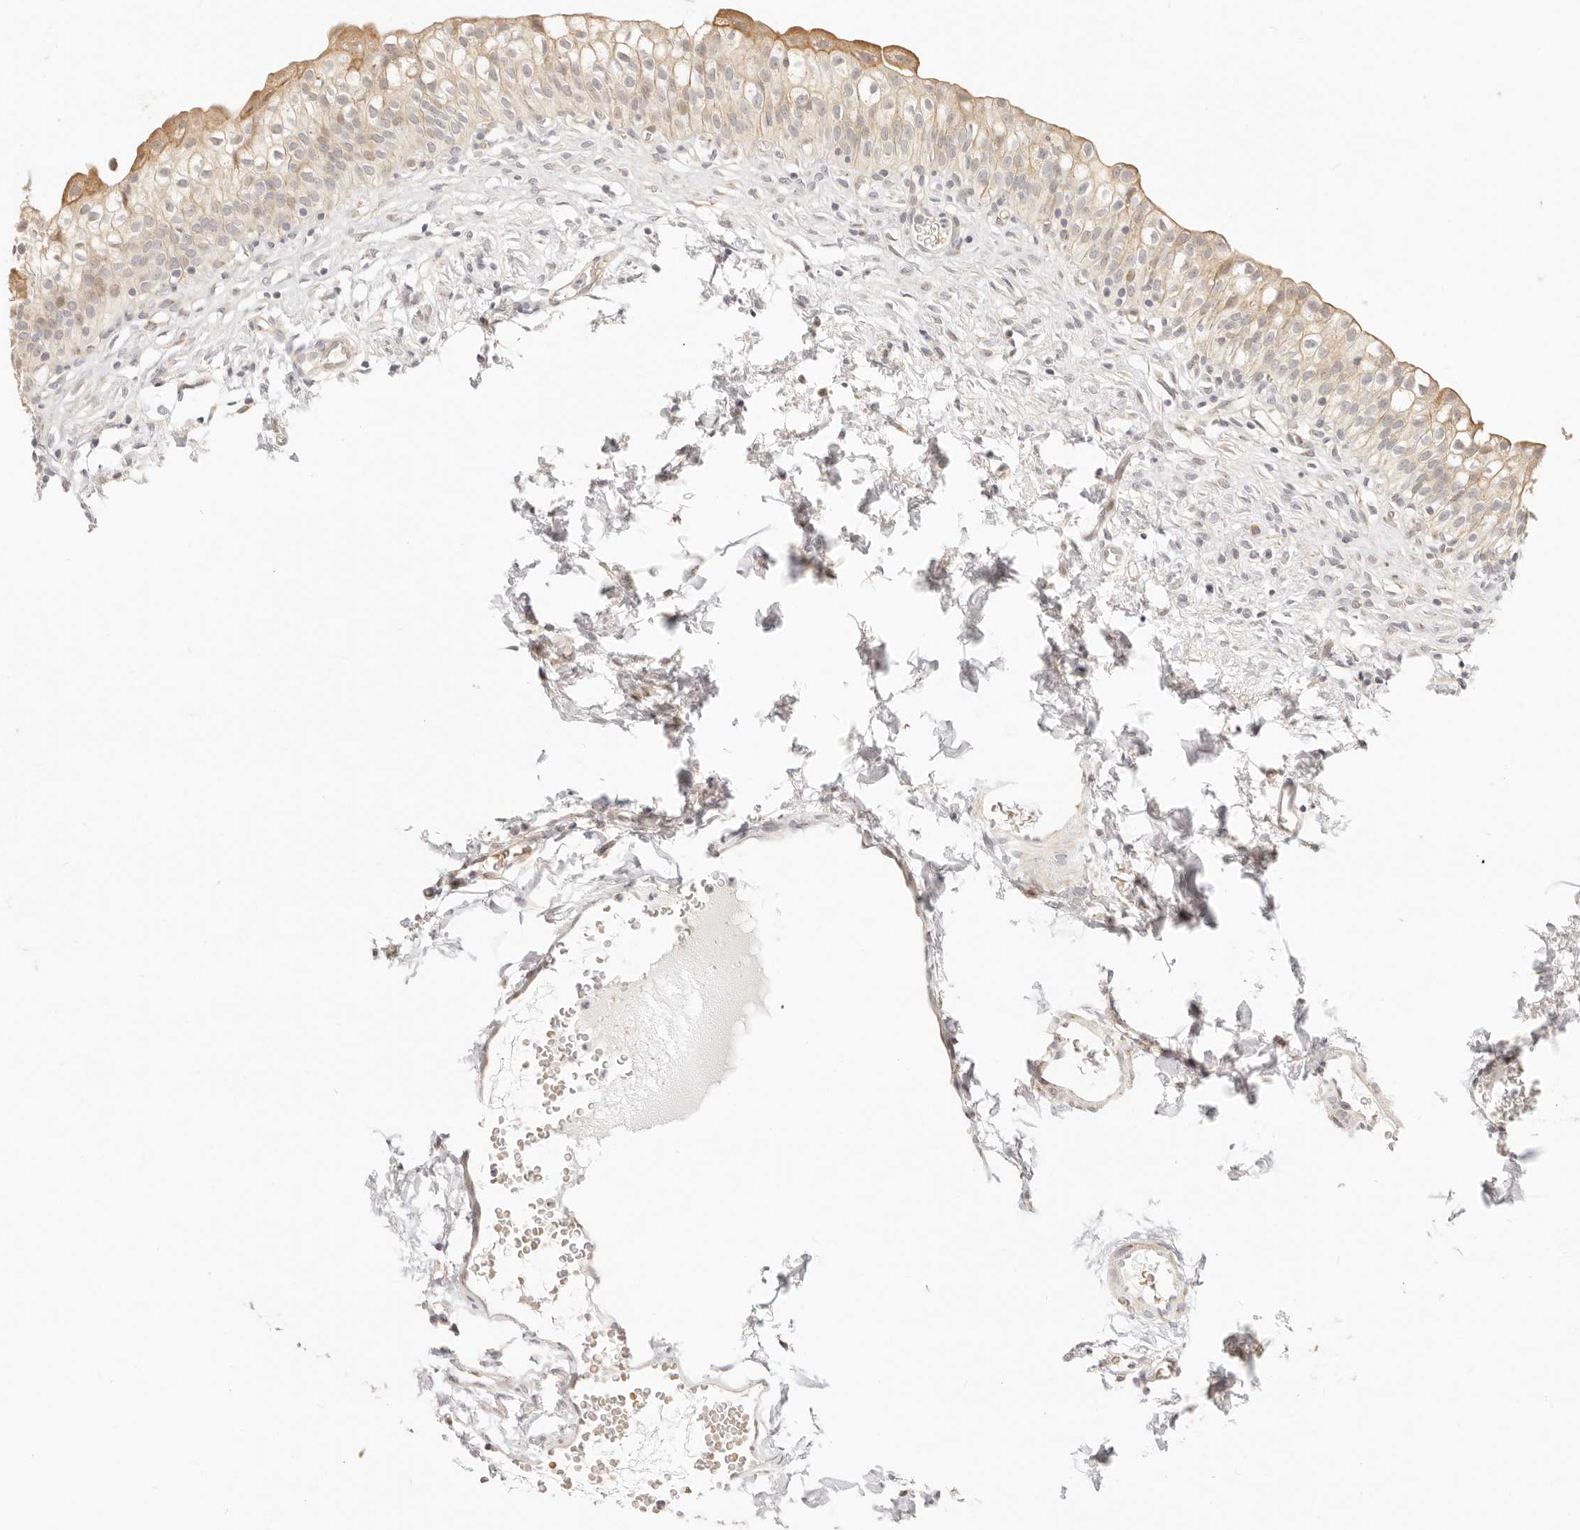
{"staining": {"intensity": "moderate", "quantity": "25%-75%", "location": "cytoplasmic/membranous"}, "tissue": "urinary bladder", "cell_type": "Urothelial cells", "image_type": "normal", "snomed": [{"axis": "morphology", "description": "Normal tissue, NOS"}, {"axis": "topography", "description": "Urinary bladder"}], "caption": "Immunohistochemical staining of unremarkable urinary bladder reveals moderate cytoplasmic/membranous protein expression in about 25%-75% of urothelial cells.", "gene": "FAM20B", "patient": {"sex": "male", "age": 55}}